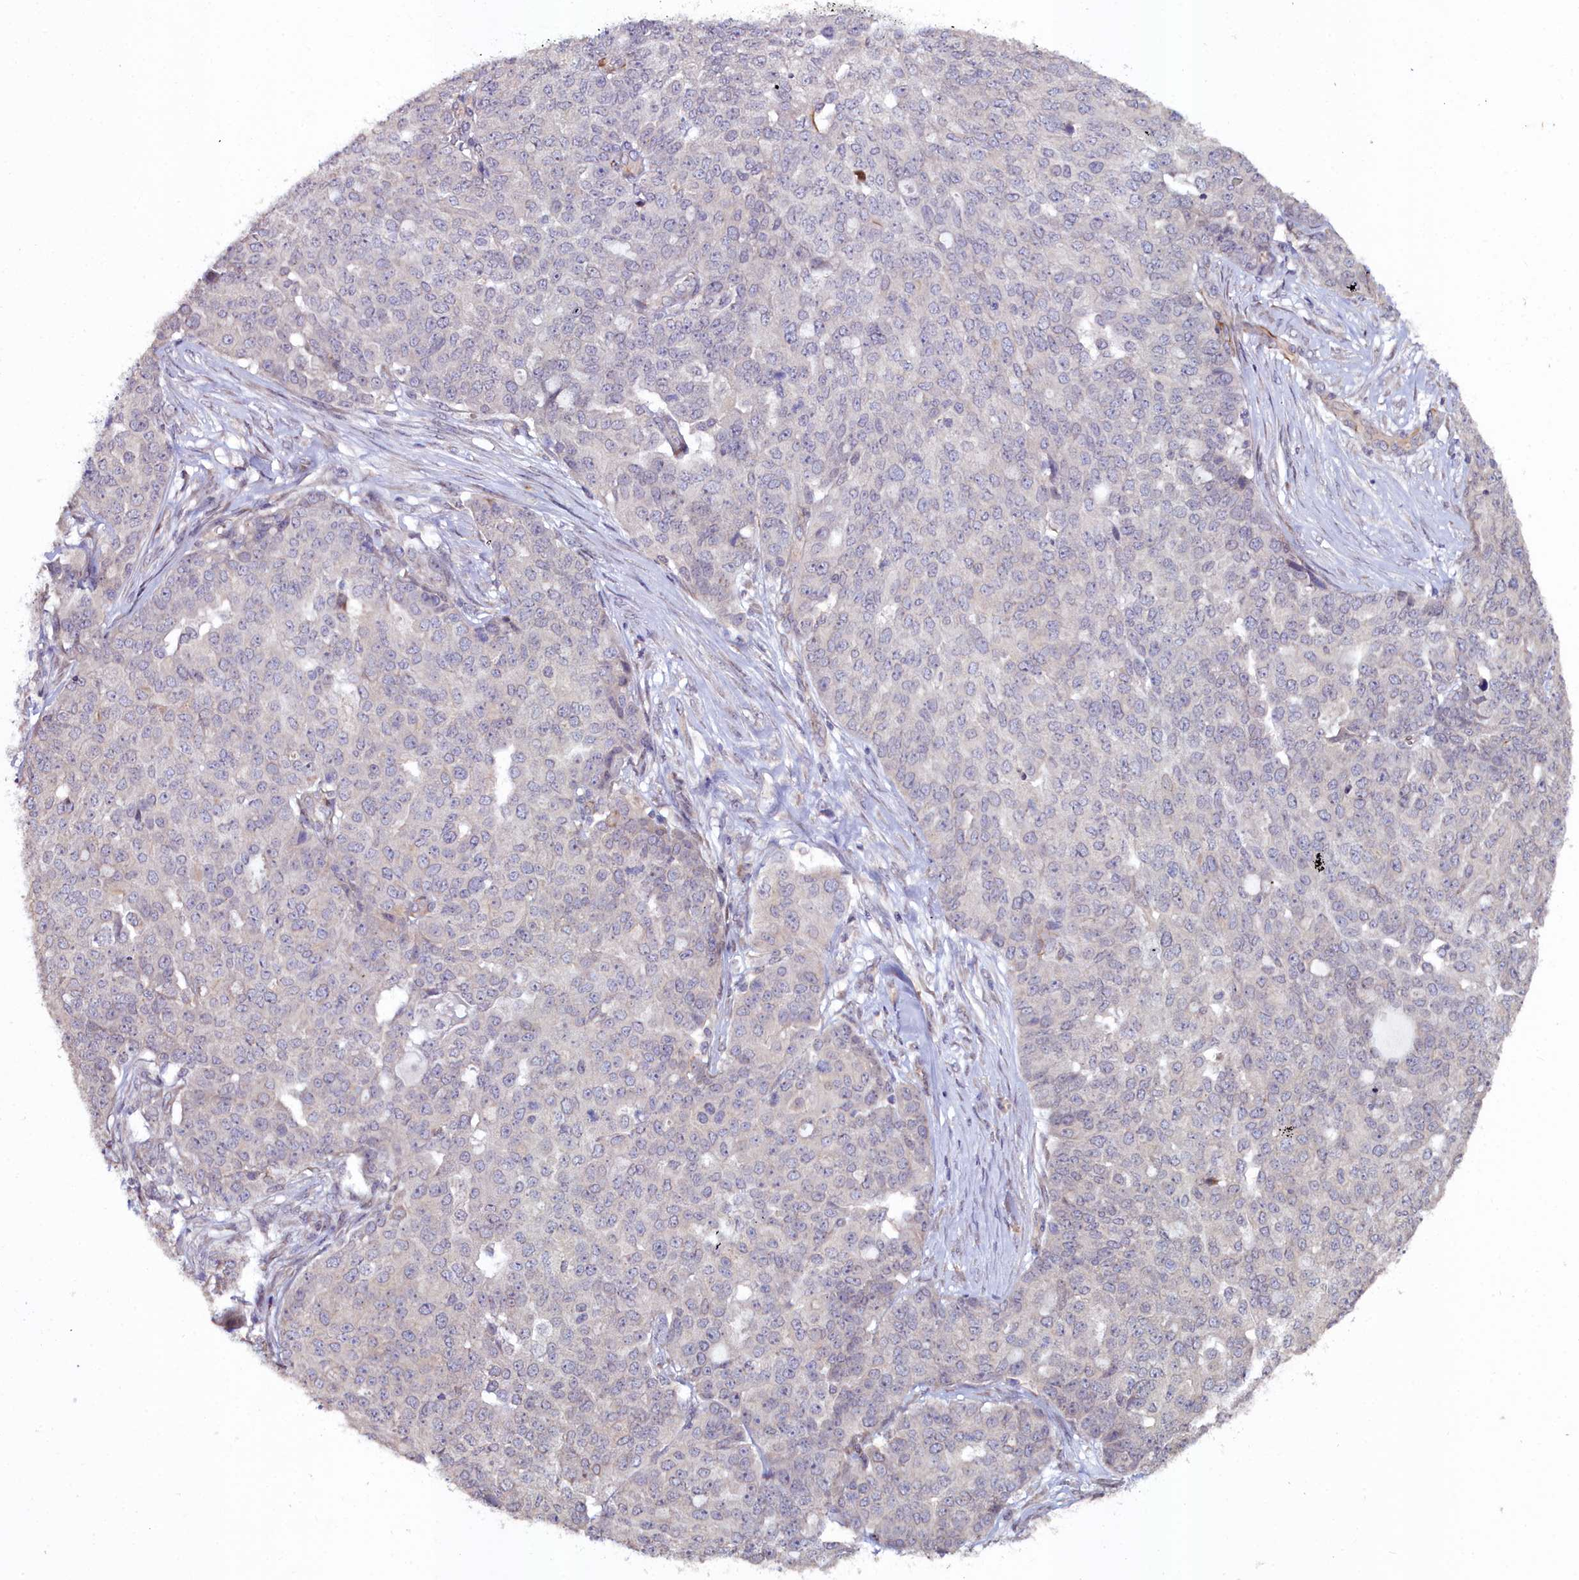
{"staining": {"intensity": "negative", "quantity": "none", "location": "none"}, "tissue": "ovarian cancer", "cell_type": "Tumor cells", "image_type": "cancer", "snomed": [{"axis": "morphology", "description": "Cystadenocarcinoma, serous, NOS"}, {"axis": "topography", "description": "Soft tissue"}, {"axis": "topography", "description": "Ovary"}], "caption": "Histopathology image shows no protein positivity in tumor cells of ovarian serous cystadenocarcinoma tissue.", "gene": "C4orf19", "patient": {"sex": "female", "age": 57}}